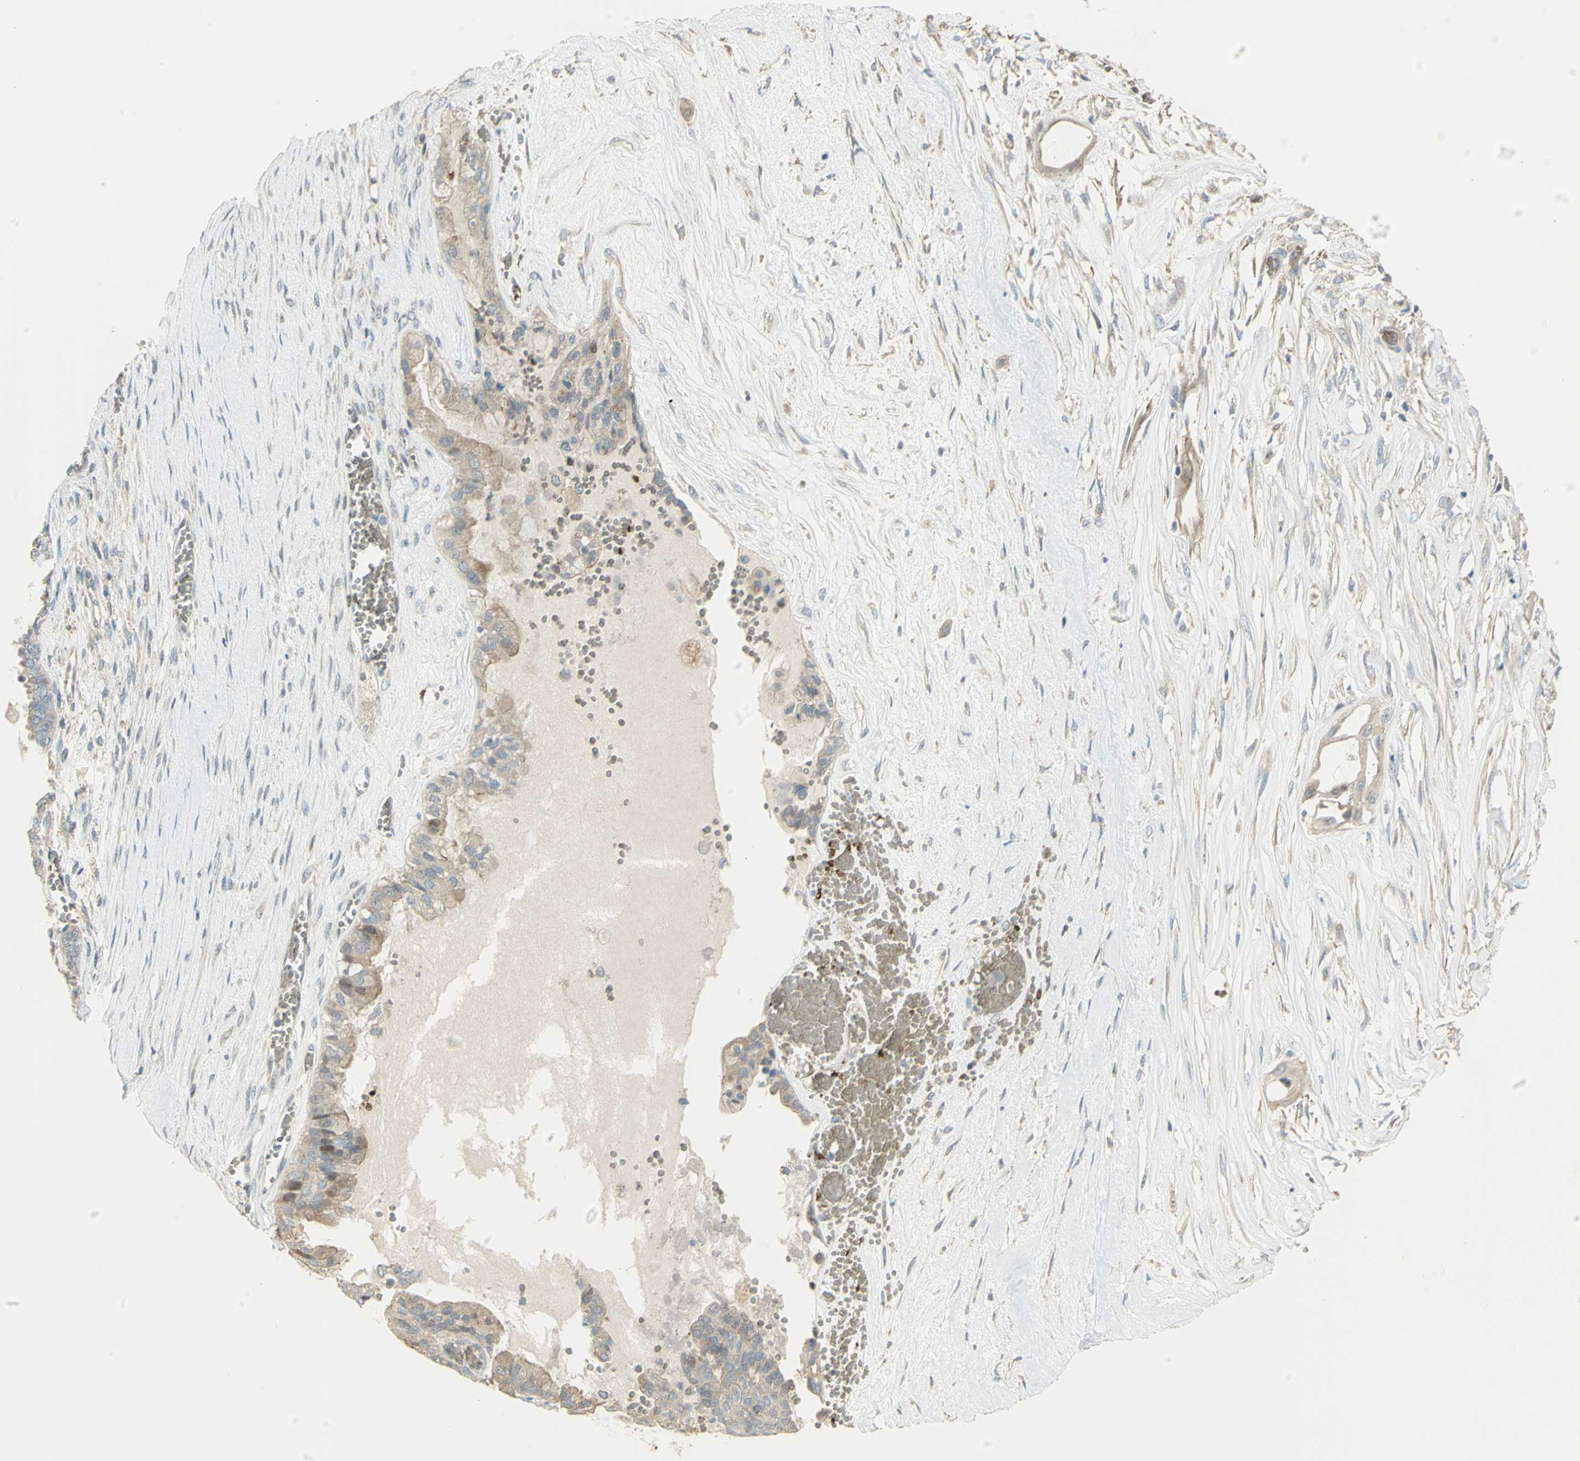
{"staining": {"intensity": "weak", "quantity": ">75%", "location": "cytoplasmic/membranous"}, "tissue": "ovarian cancer", "cell_type": "Tumor cells", "image_type": "cancer", "snomed": [{"axis": "morphology", "description": "Carcinoma, NOS"}, {"axis": "morphology", "description": "Carcinoma, endometroid"}, {"axis": "topography", "description": "Ovary"}], "caption": "A micrograph showing weak cytoplasmic/membranous staining in approximately >75% of tumor cells in ovarian cancer, as visualized by brown immunohistochemical staining.", "gene": "ANK1", "patient": {"sex": "female", "age": 50}}